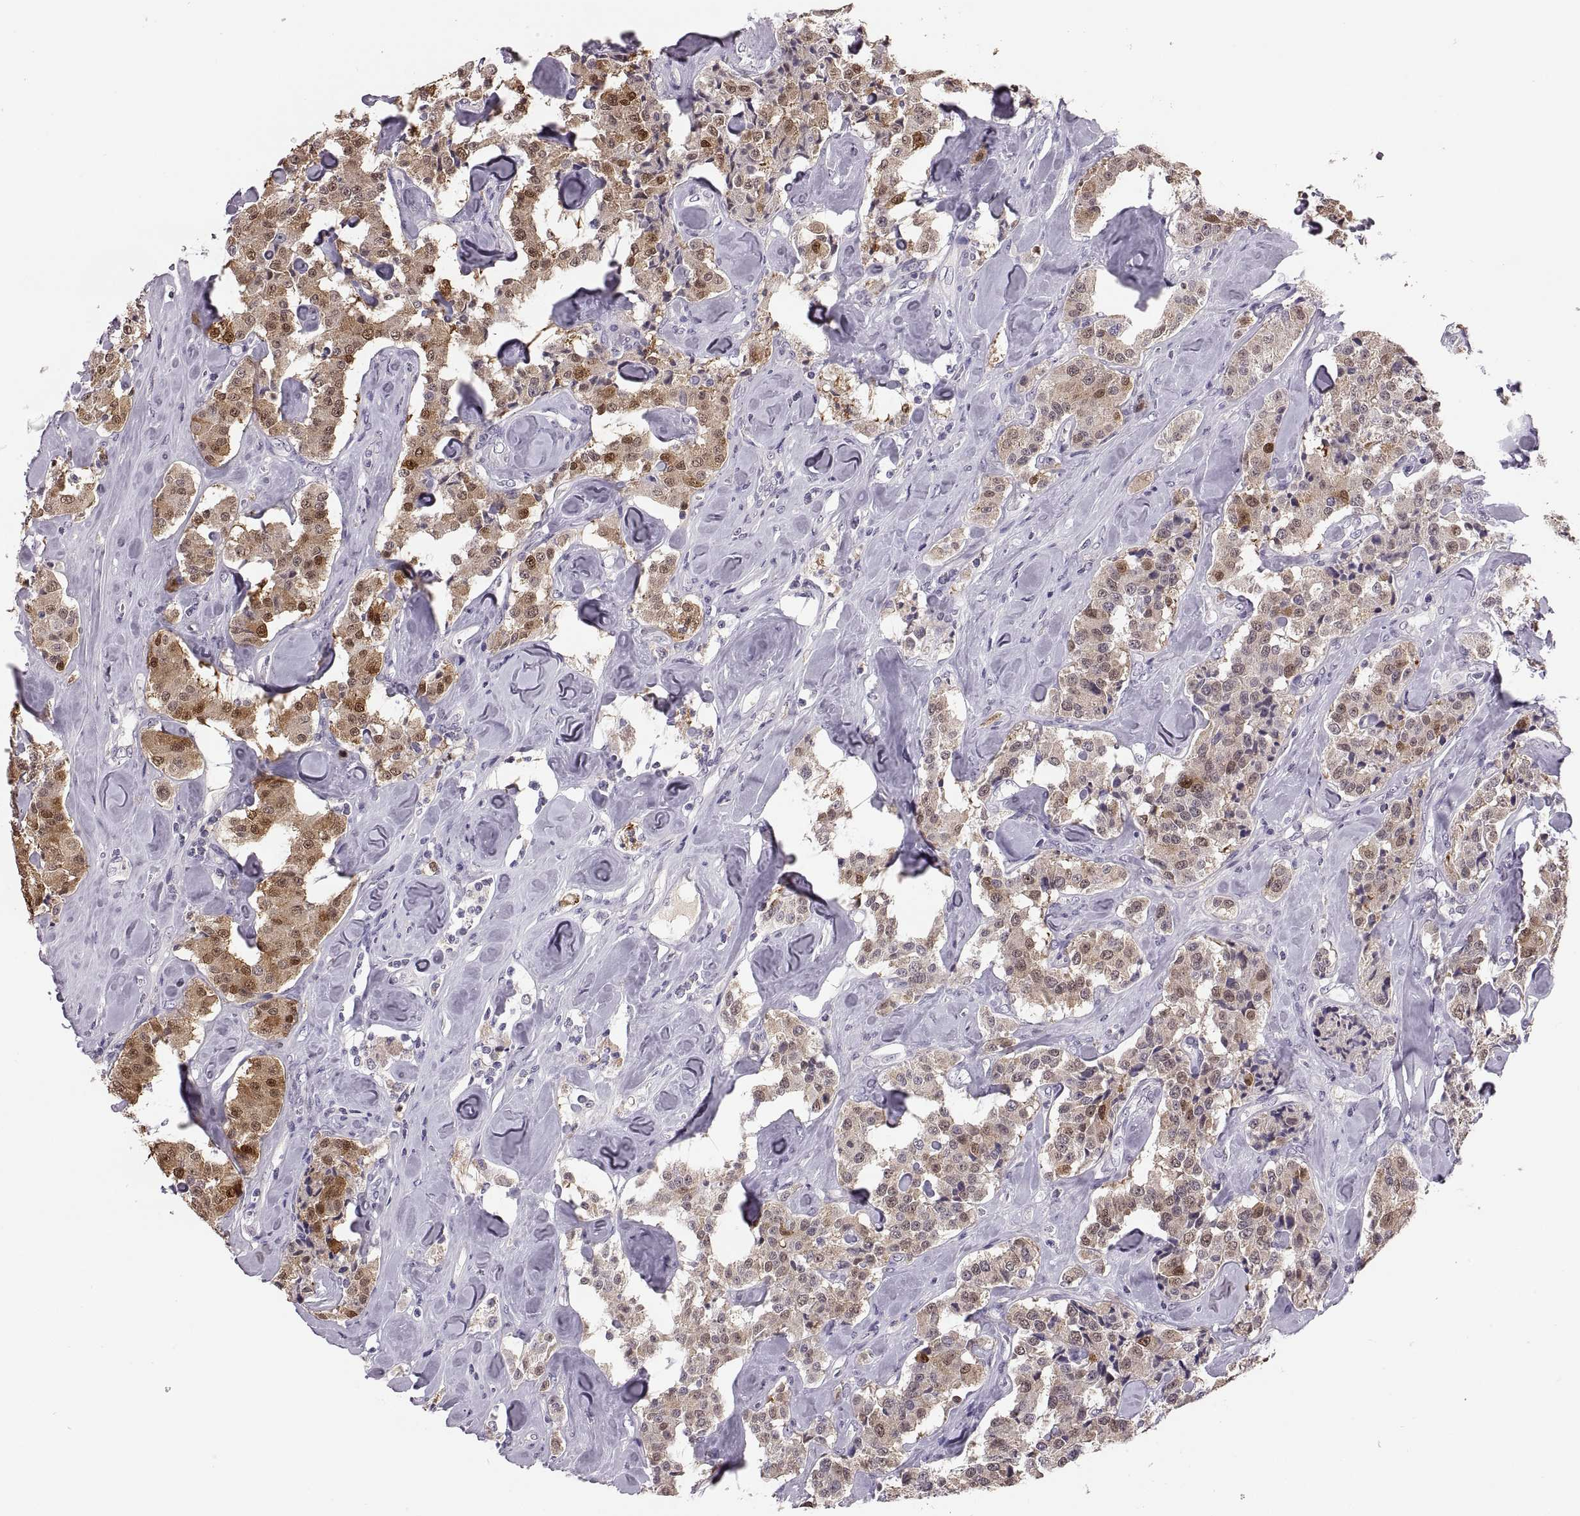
{"staining": {"intensity": "moderate", "quantity": "25%-75%", "location": "cytoplasmic/membranous,nuclear"}, "tissue": "carcinoid", "cell_type": "Tumor cells", "image_type": "cancer", "snomed": [{"axis": "morphology", "description": "Carcinoid, malignant, NOS"}, {"axis": "topography", "description": "Pancreas"}], "caption": "Immunohistochemistry (IHC) staining of carcinoid, which demonstrates medium levels of moderate cytoplasmic/membranous and nuclear staining in approximately 25%-75% of tumor cells indicating moderate cytoplasmic/membranous and nuclear protein staining. The staining was performed using DAB (3,3'-diaminobenzidine) (brown) for protein detection and nuclei were counterstained in hematoxylin (blue).", "gene": "ADH6", "patient": {"sex": "male", "age": 41}}